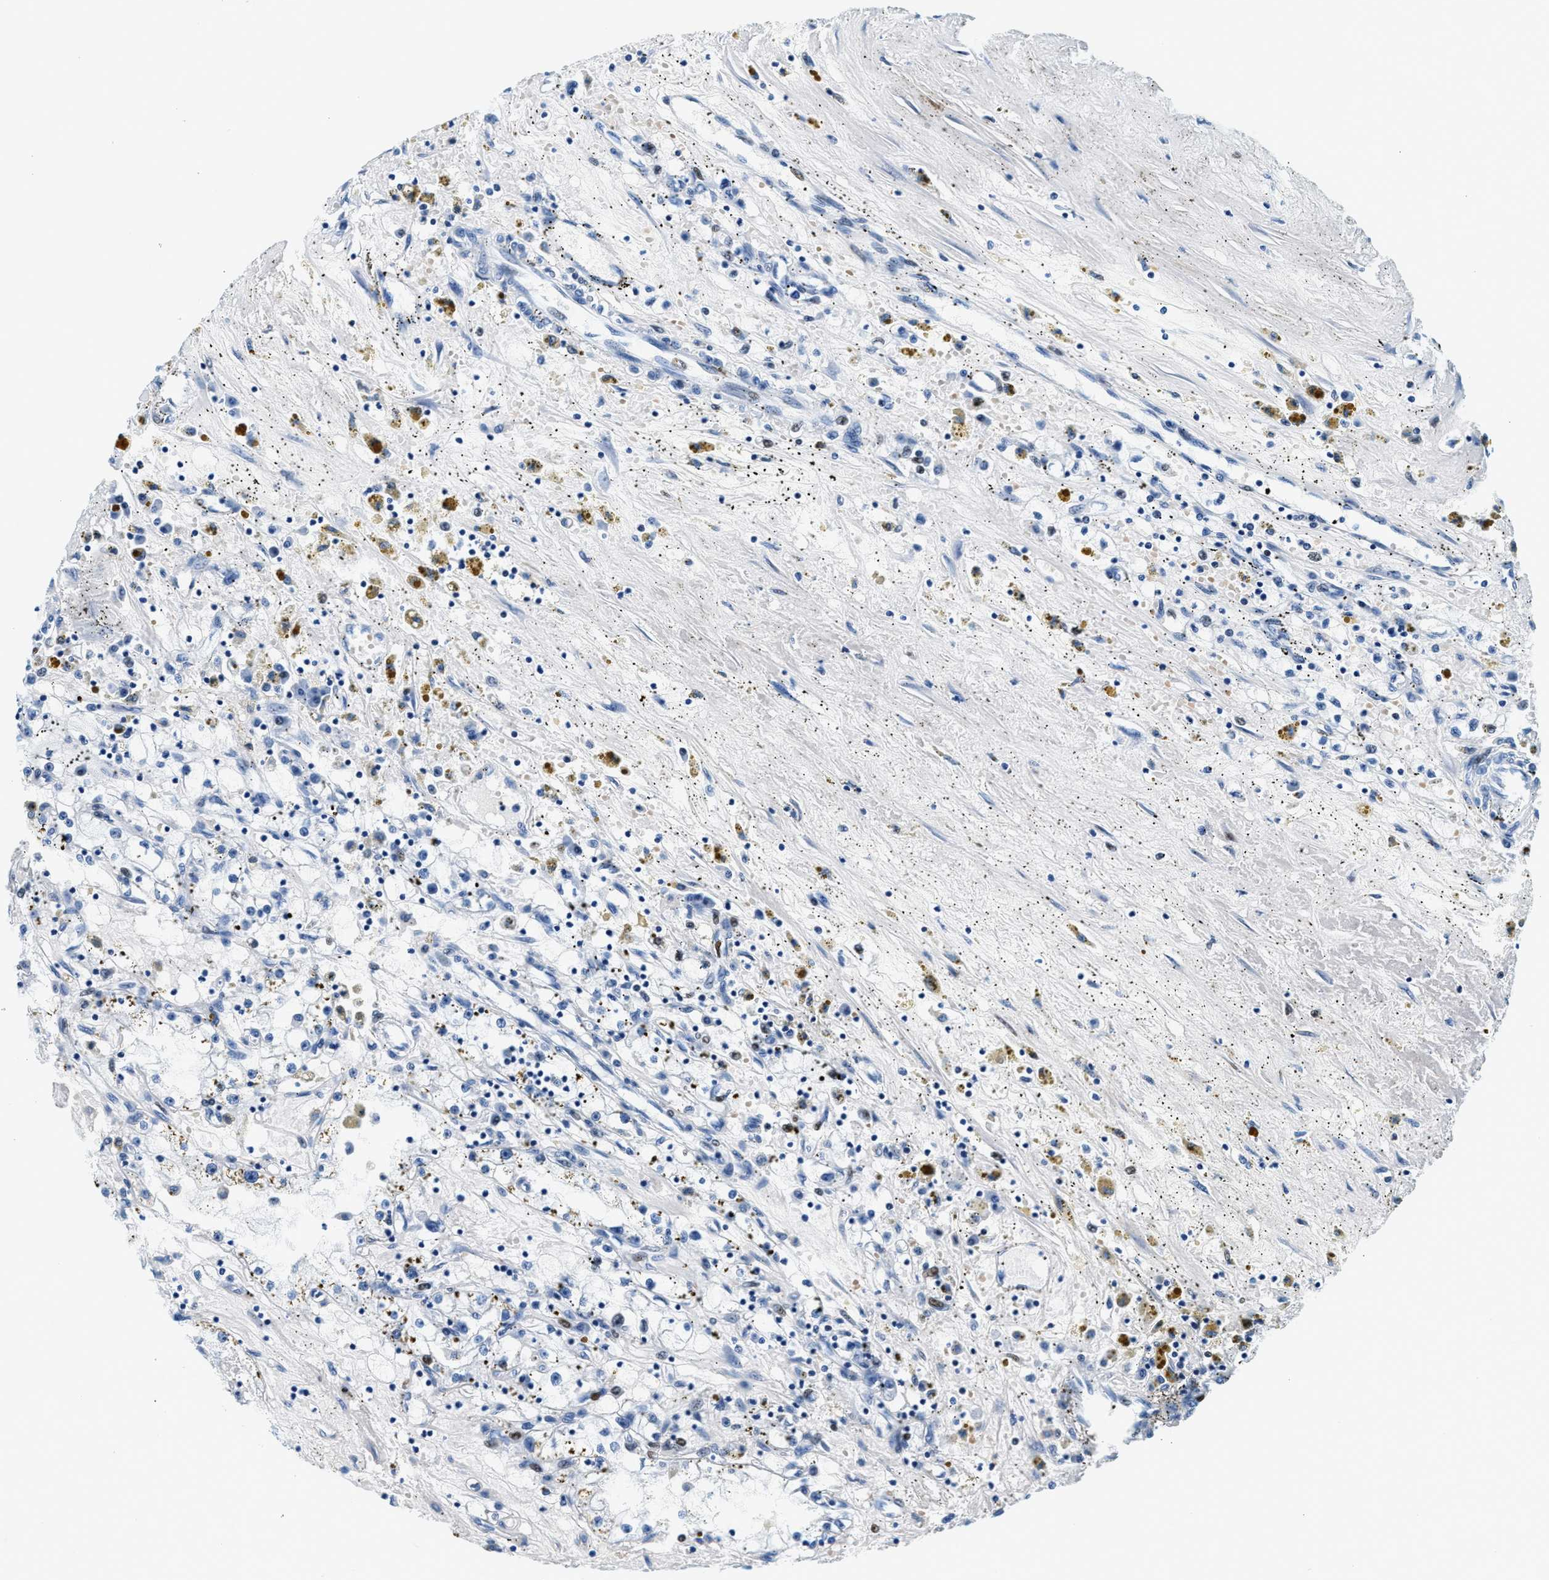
{"staining": {"intensity": "negative", "quantity": "none", "location": "none"}, "tissue": "renal cancer", "cell_type": "Tumor cells", "image_type": "cancer", "snomed": [{"axis": "morphology", "description": "Adenocarcinoma, NOS"}, {"axis": "topography", "description": "Kidney"}], "caption": "DAB immunohistochemical staining of human renal cancer exhibits no significant expression in tumor cells.", "gene": "VPS53", "patient": {"sex": "male", "age": 56}}